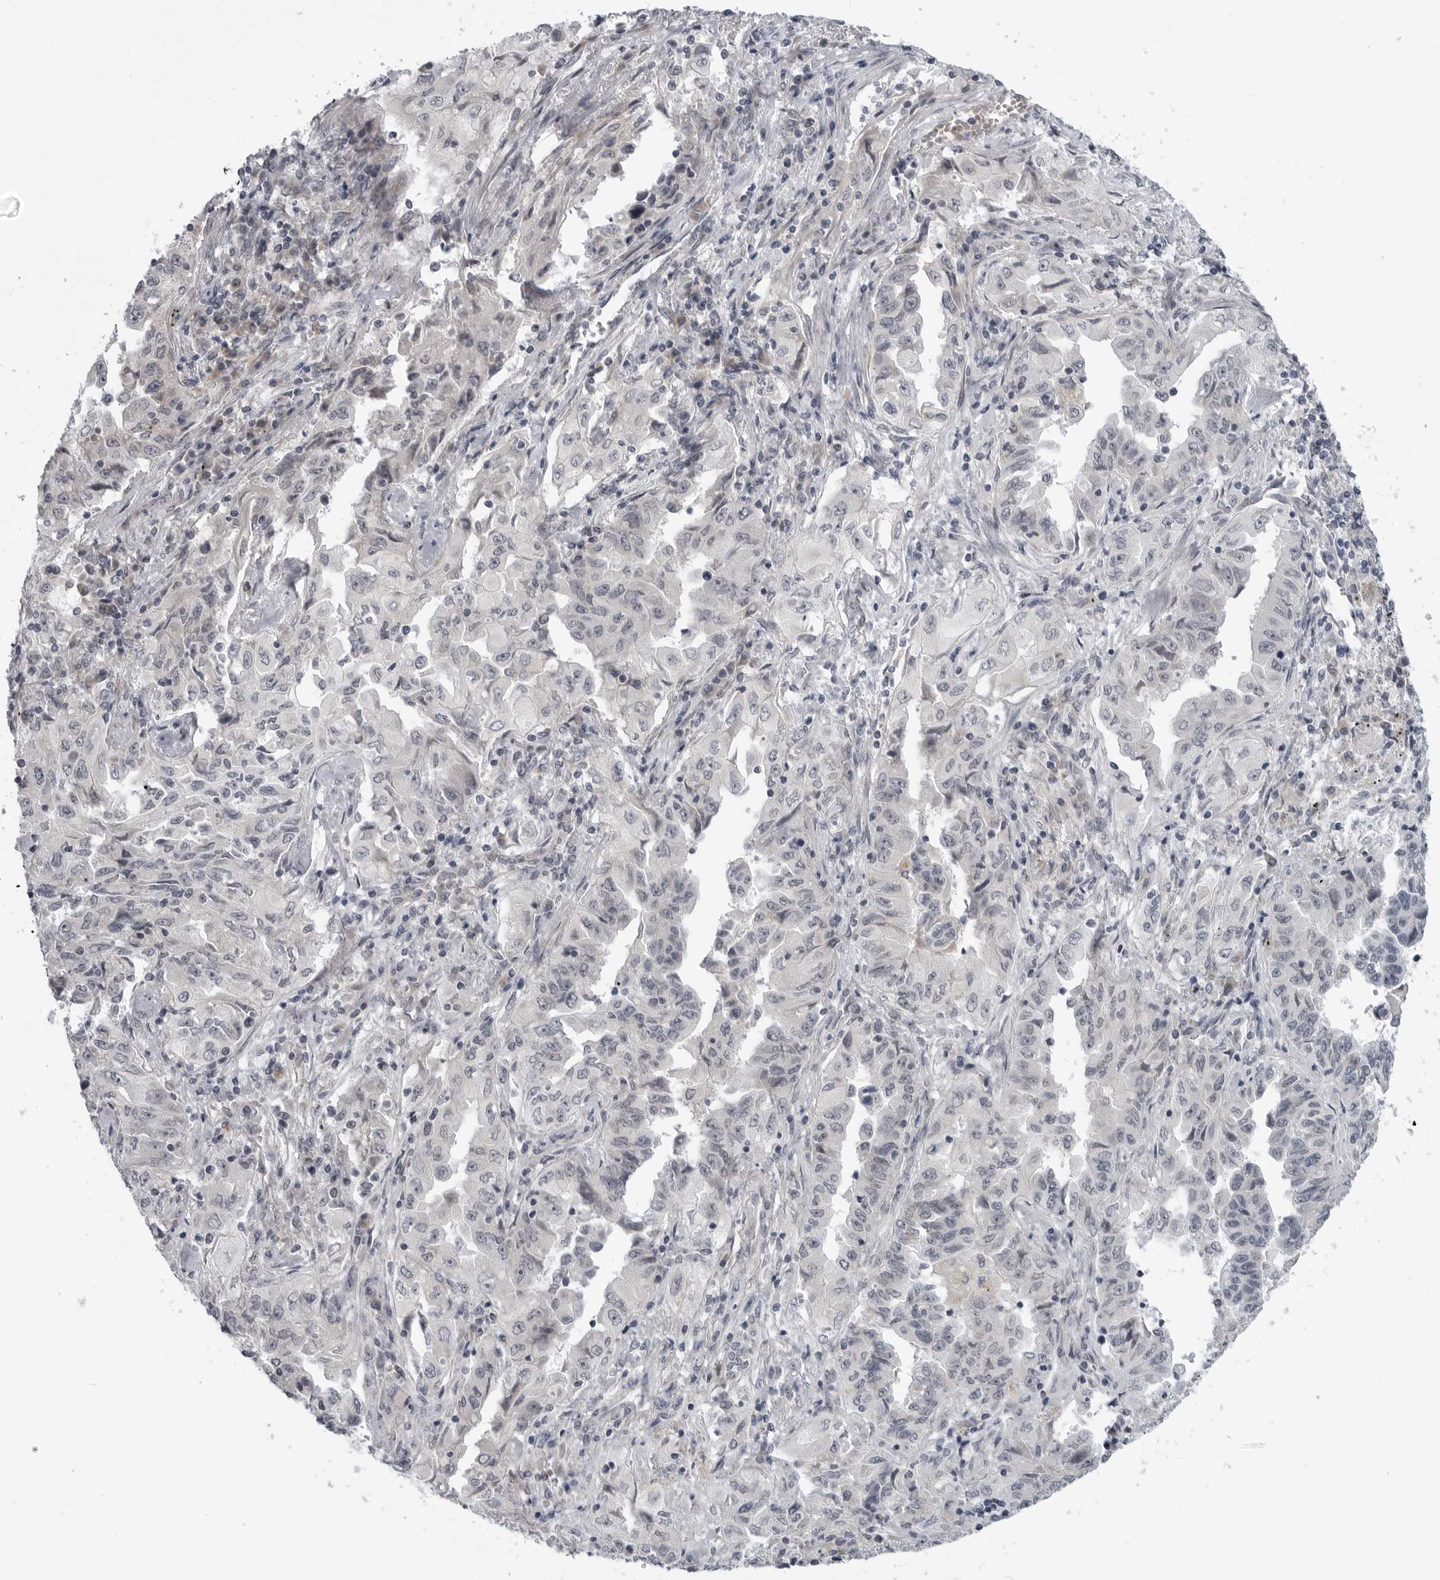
{"staining": {"intensity": "negative", "quantity": "none", "location": "none"}, "tissue": "lung cancer", "cell_type": "Tumor cells", "image_type": "cancer", "snomed": [{"axis": "morphology", "description": "Adenocarcinoma, NOS"}, {"axis": "topography", "description": "Lung"}], "caption": "Photomicrograph shows no significant protein expression in tumor cells of adenocarcinoma (lung).", "gene": "LRRC45", "patient": {"sex": "female", "age": 51}}